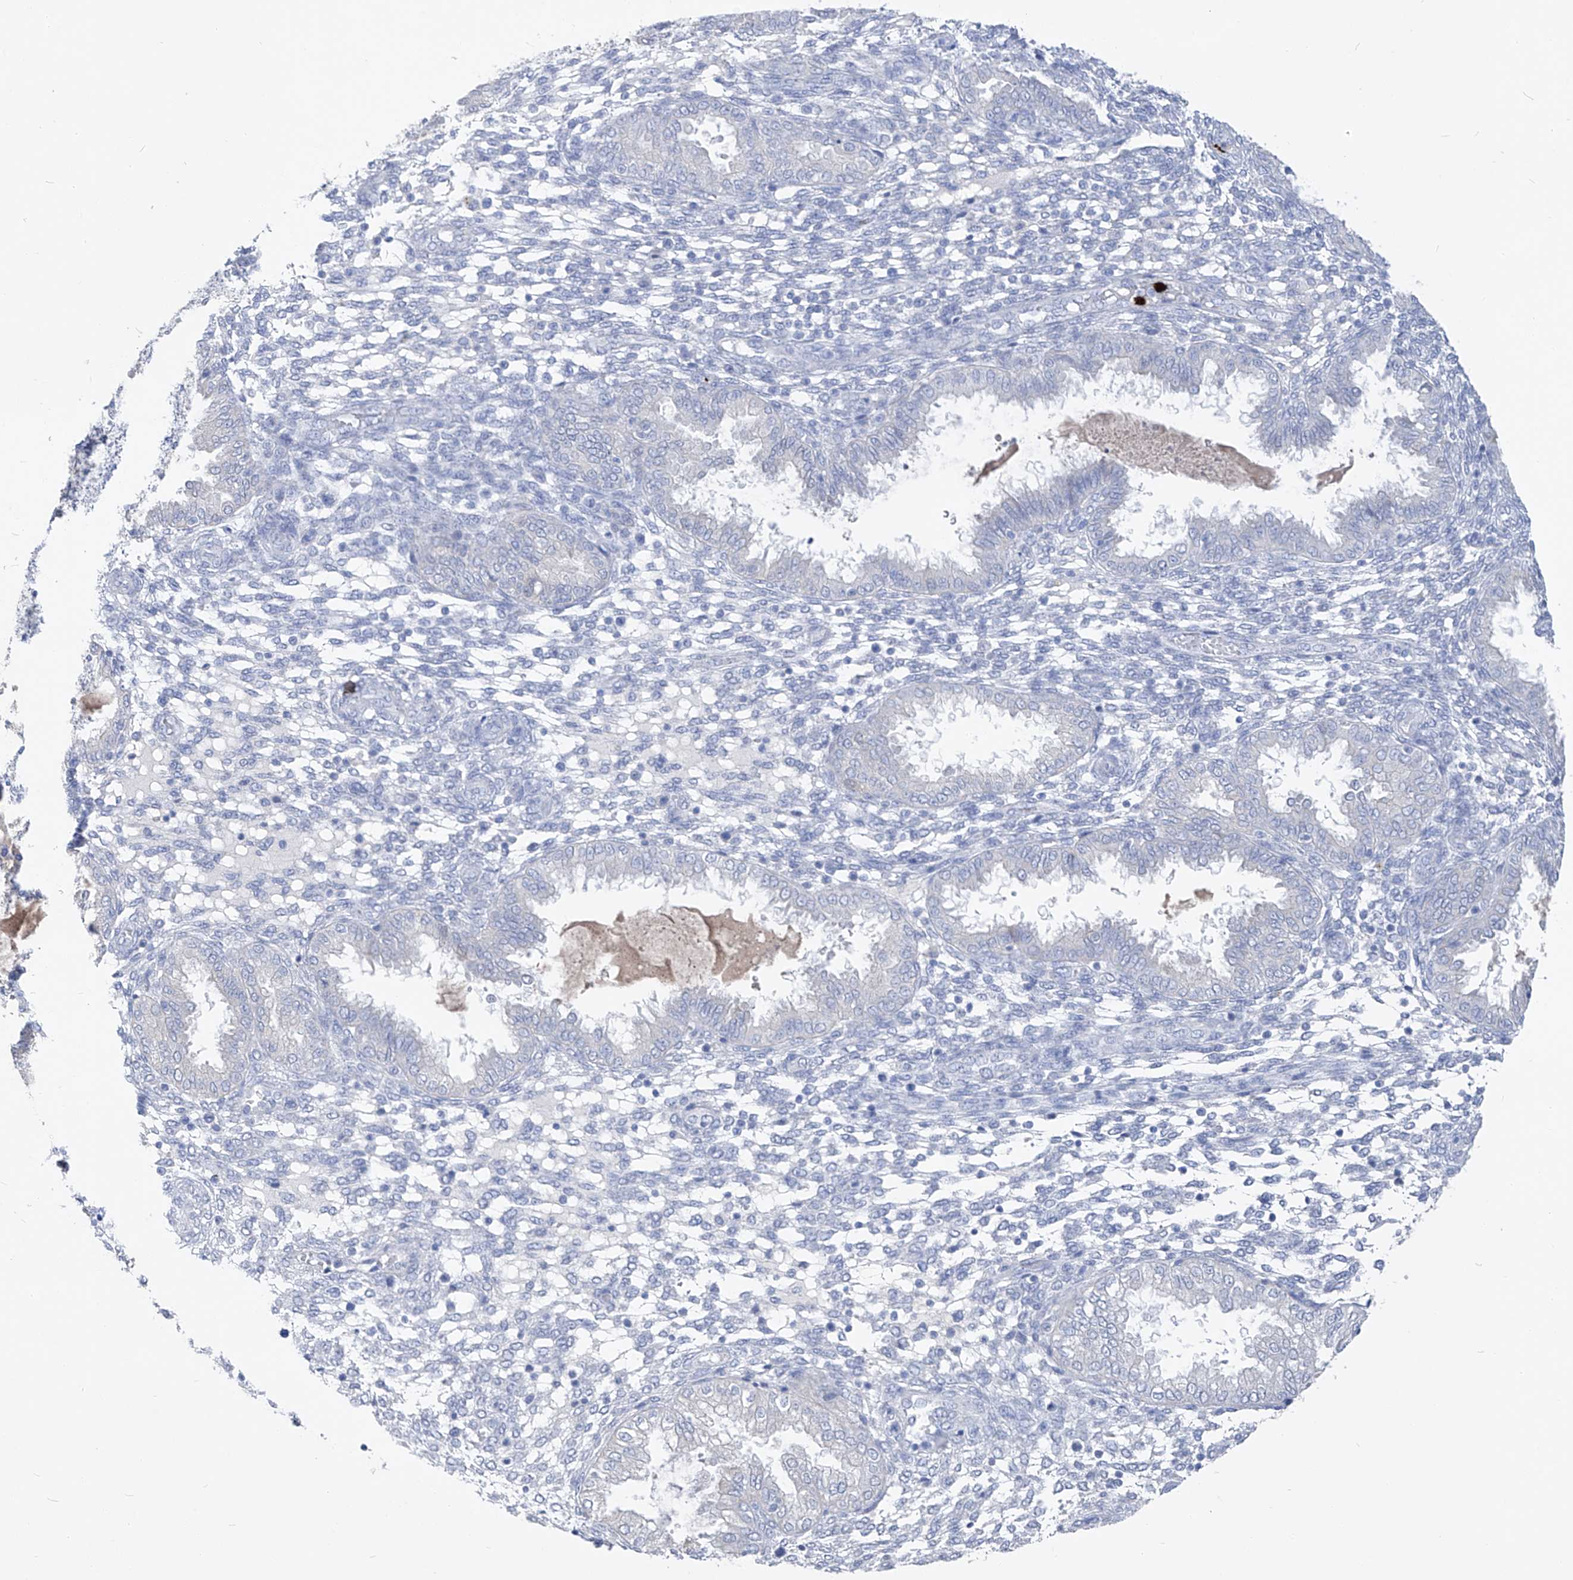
{"staining": {"intensity": "negative", "quantity": "none", "location": "none"}, "tissue": "endometrium", "cell_type": "Cells in endometrial stroma", "image_type": "normal", "snomed": [{"axis": "morphology", "description": "Normal tissue, NOS"}, {"axis": "topography", "description": "Endometrium"}], "caption": "The histopathology image demonstrates no significant staining in cells in endometrial stroma of endometrium.", "gene": "FRS3", "patient": {"sex": "female", "age": 33}}